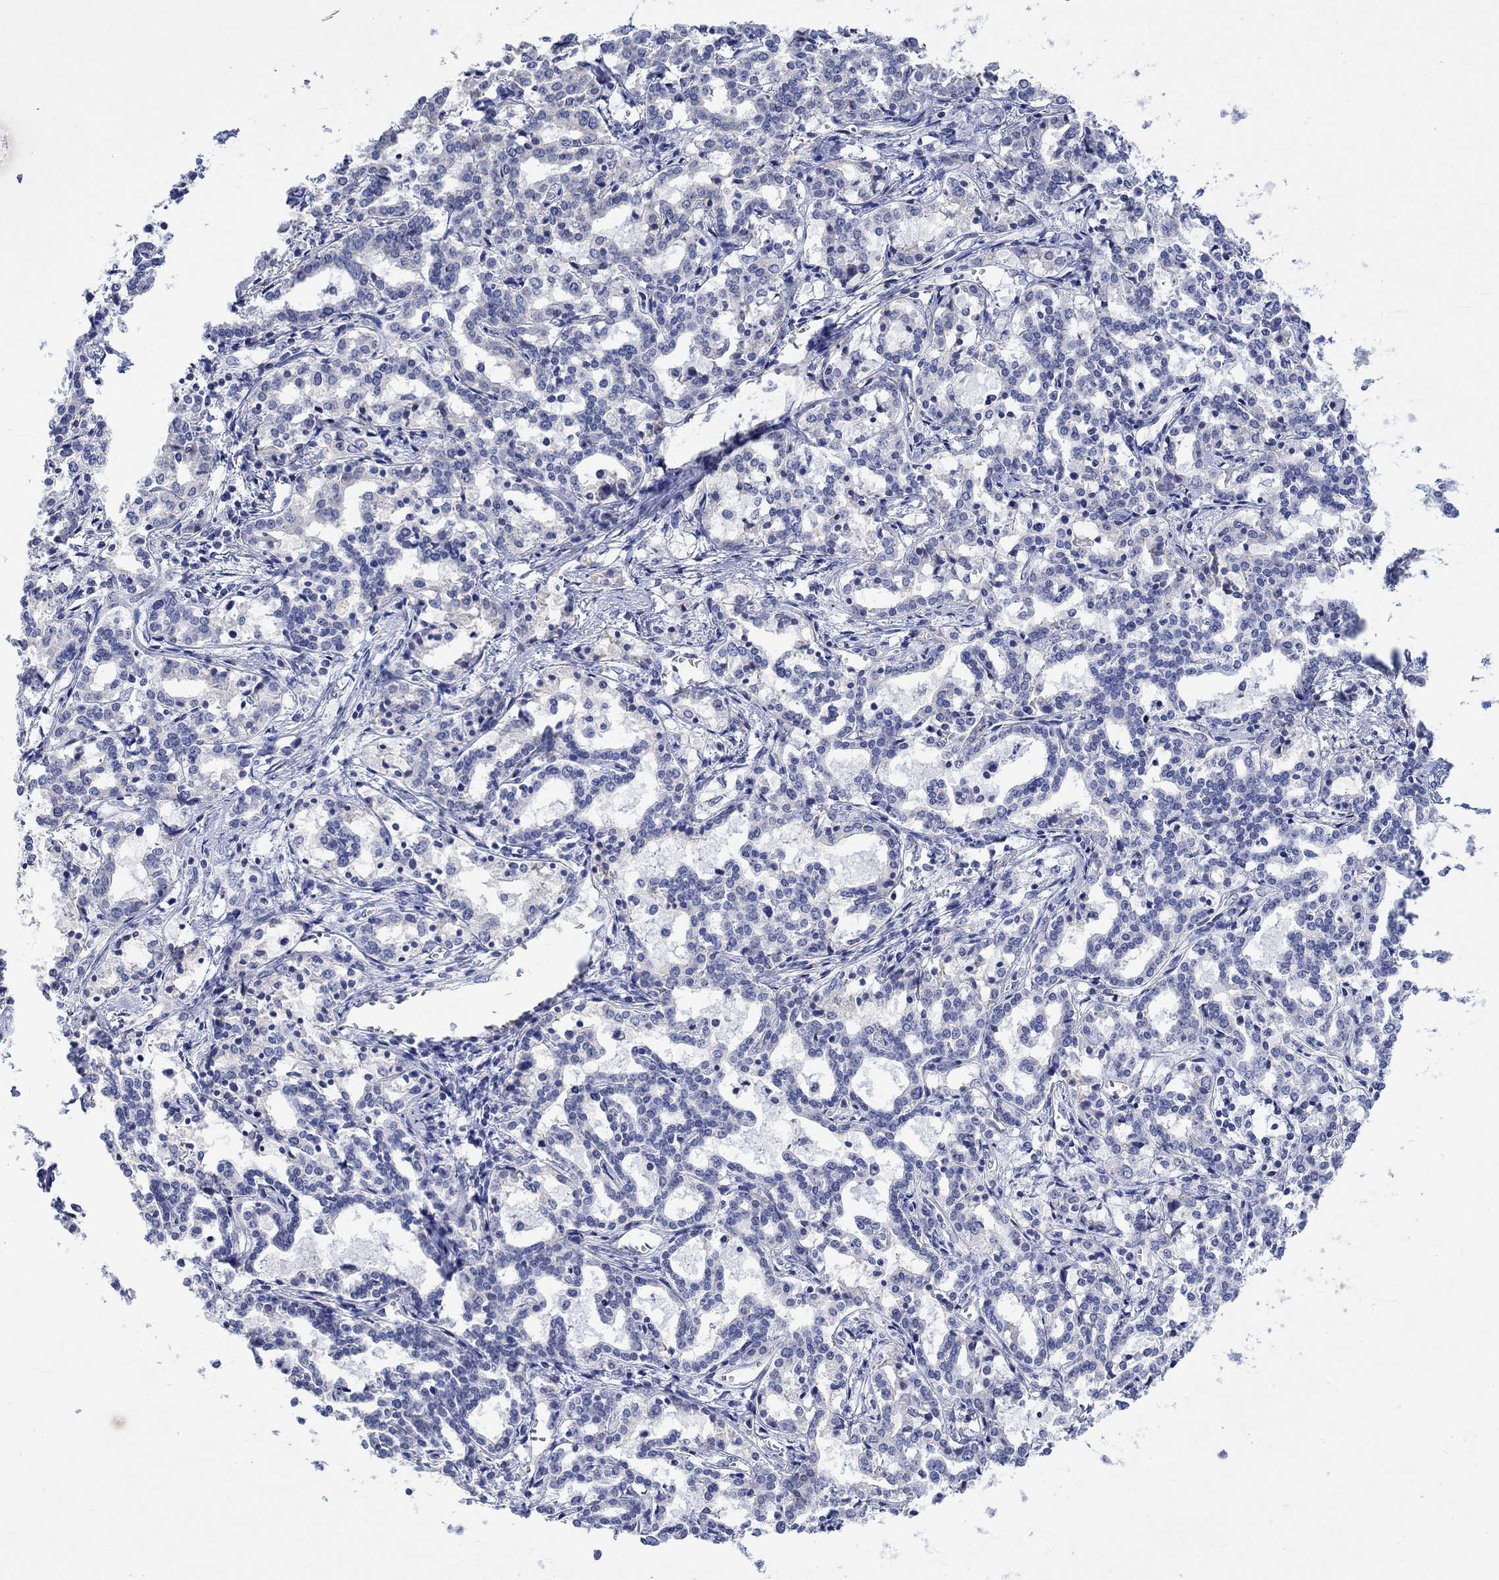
{"staining": {"intensity": "negative", "quantity": "none", "location": "none"}, "tissue": "liver cancer", "cell_type": "Tumor cells", "image_type": "cancer", "snomed": [{"axis": "morphology", "description": "Cholangiocarcinoma"}, {"axis": "topography", "description": "Liver"}], "caption": "The immunohistochemistry histopathology image has no significant expression in tumor cells of liver cancer tissue. (Brightfield microscopy of DAB immunohistochemistry (IHC) at high magnification).", "gene": "AGRP", "patient": {"sex": "female", "age": 47}}